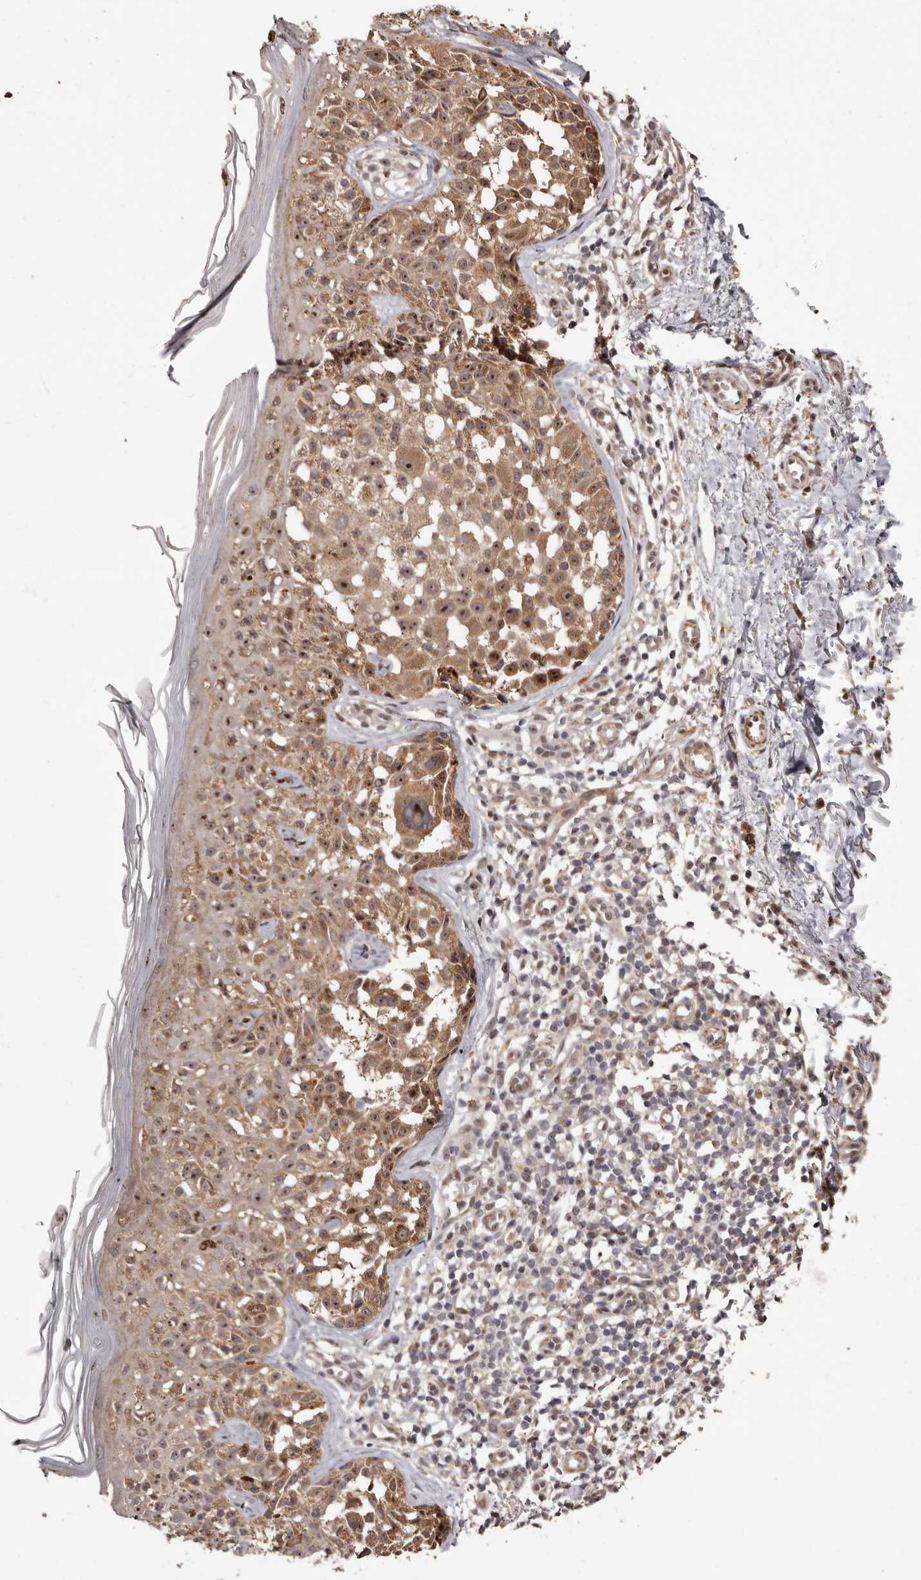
{"staining": {"intensity": "moderate", "quantity": ">75%", "location": "cytoplasmic/membranous,nuclear"}, "tissue": "melanoma", "cell_type": "Tumor cells", "image_type": "cancer", "snomed": [{"axis": "morphology", "description": "Malignant melanoma, NOS"}, {"axis": "topography", "description": "Skin"}], "caption": "A brown stain labels moderate cytoplasmic/membranous and nuclear positivity of a protein in malignant melanoma tumor cells.", "gene": "ZCCHC7", "patient": {"sex": "female", "age": 50}}